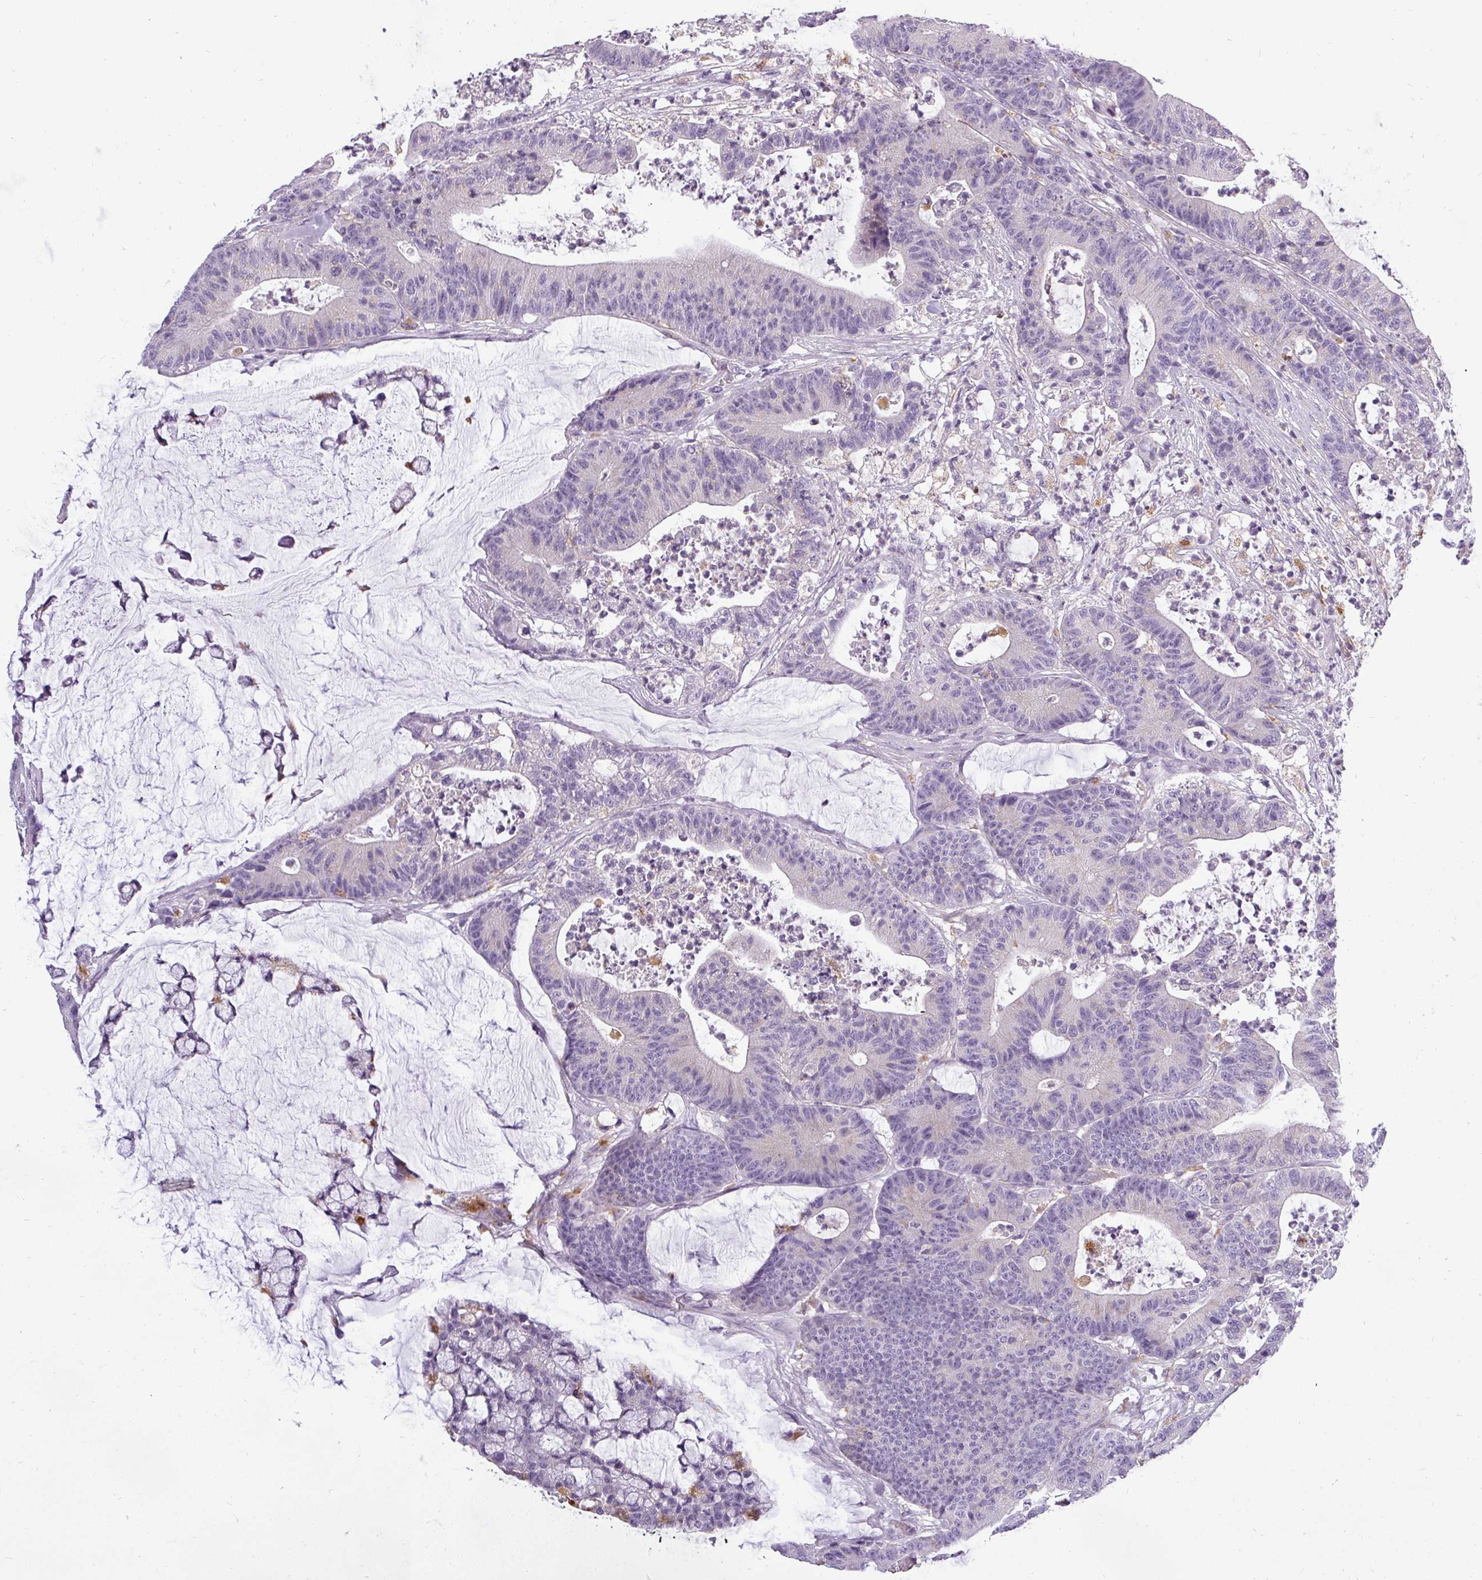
{"staining": {"intensity": "negative", "quantity": "none", "location": "none"}, "tissue": "colorectal cancer", "cell_type": "Tumor cells", "image_type": "cancer", "snomed": [{"axis": "morphology", "description": "Adenocarcinoma, NOS"}, {"axis": "topography", "description": "Colon"}], "caption": "IHC of adenocarcinoma (colorectal) shows no positivity in tumor cells.", "gene": "ATP6V1D", "patient": {"sex": "female", "age": 84}}